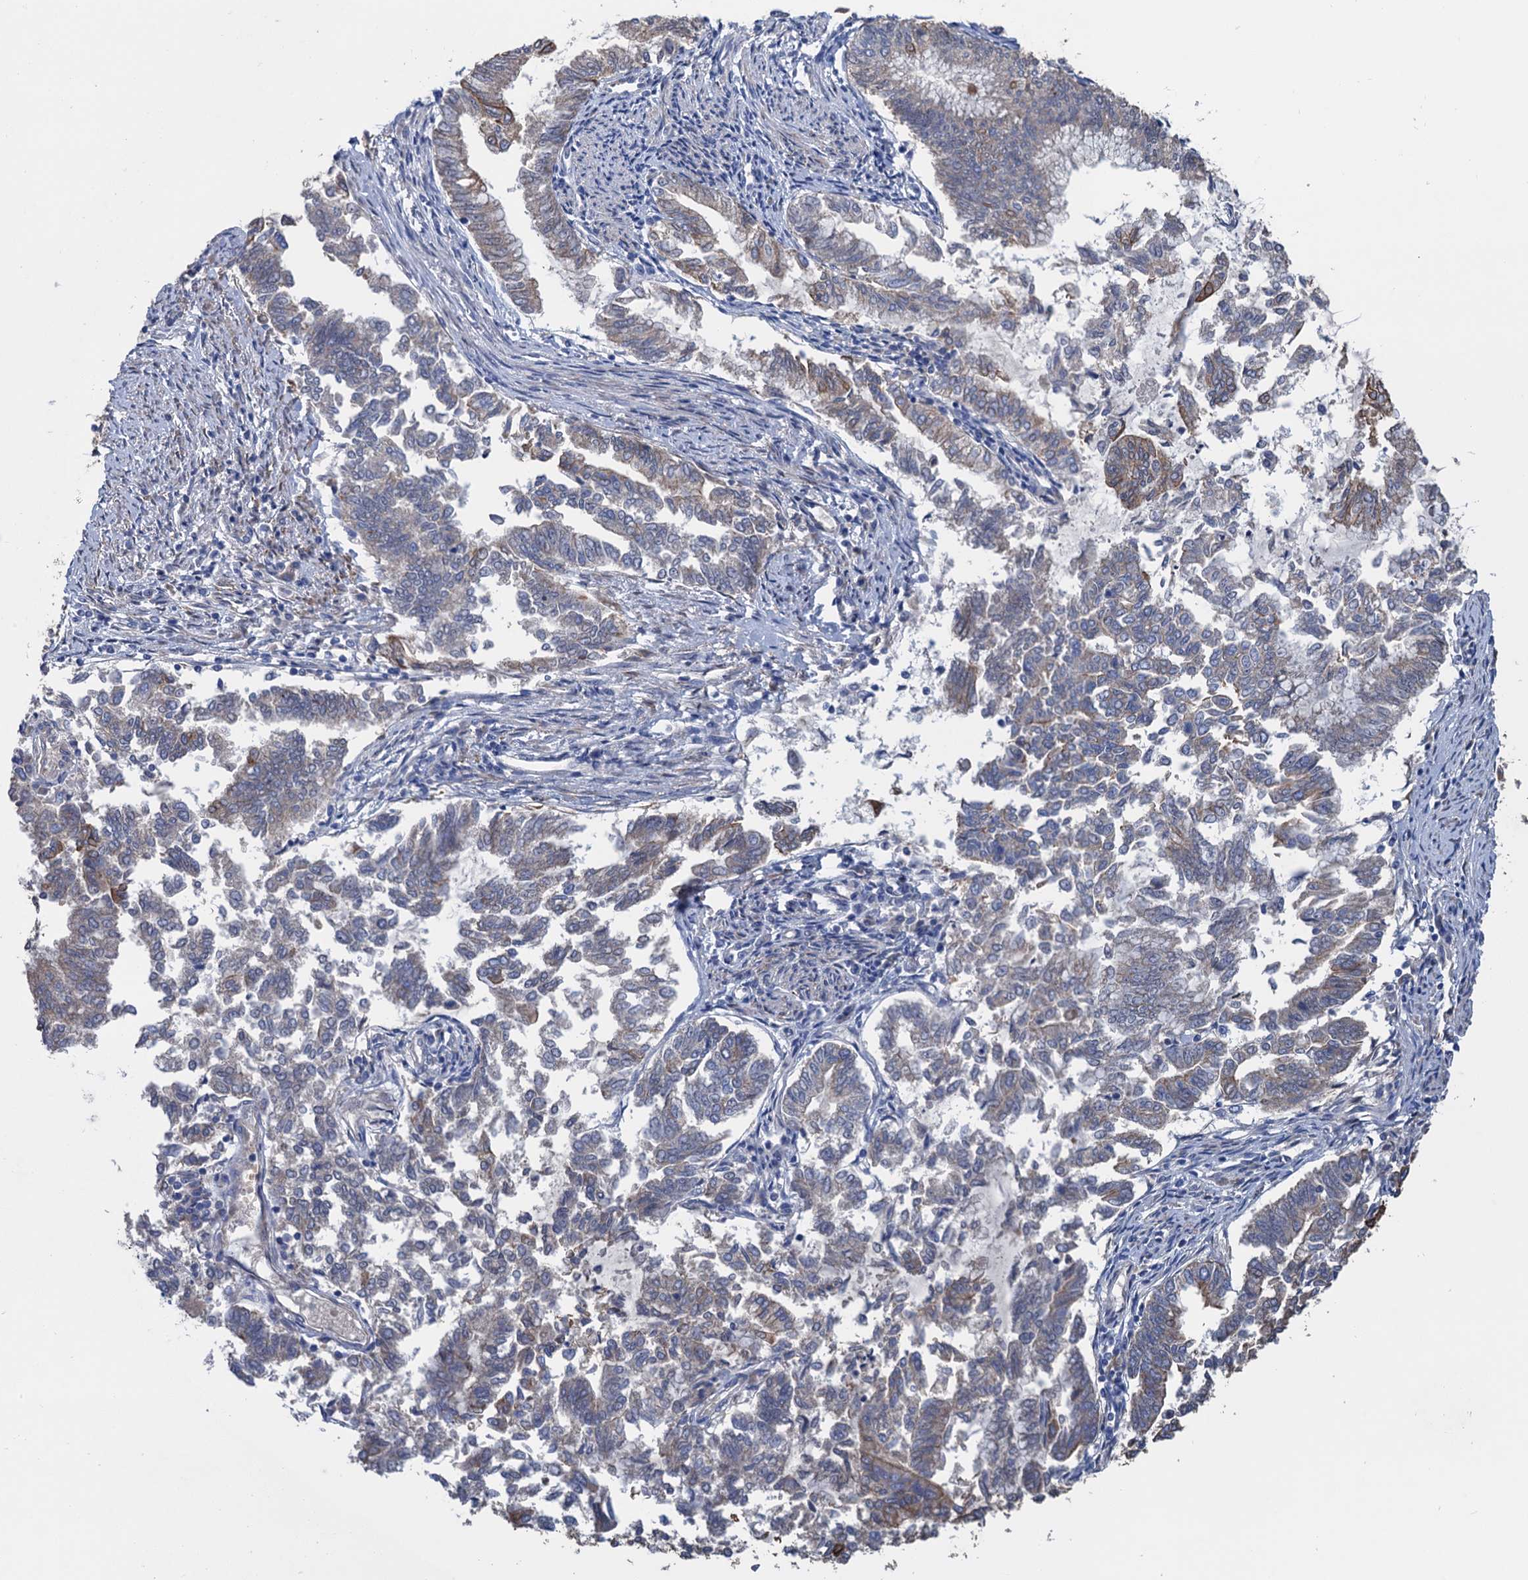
{"staining": {"intensity": "negative", "quantity": "none", "location": "none"}, "tissue": "endometrial cancer", "cell_type": "Tumor cells", "image_type": "cancer", "snomed": [{"axis": "morphology", "description": "Adenocarcinoma, NOS"}, {"axis": "topography", "description": "Endometrium"}], "caption": "Immunohistochemistry (IHC) photomicrograph of neoplastic tissue: human endometrial cancer (adenocarcinoma) stained with DAB (3,3'-diaminobenzidine) shows no significant protein staining in tumor cells.", "gene": "SMCO3", "patient": {"sex": "female", "age": 79}}